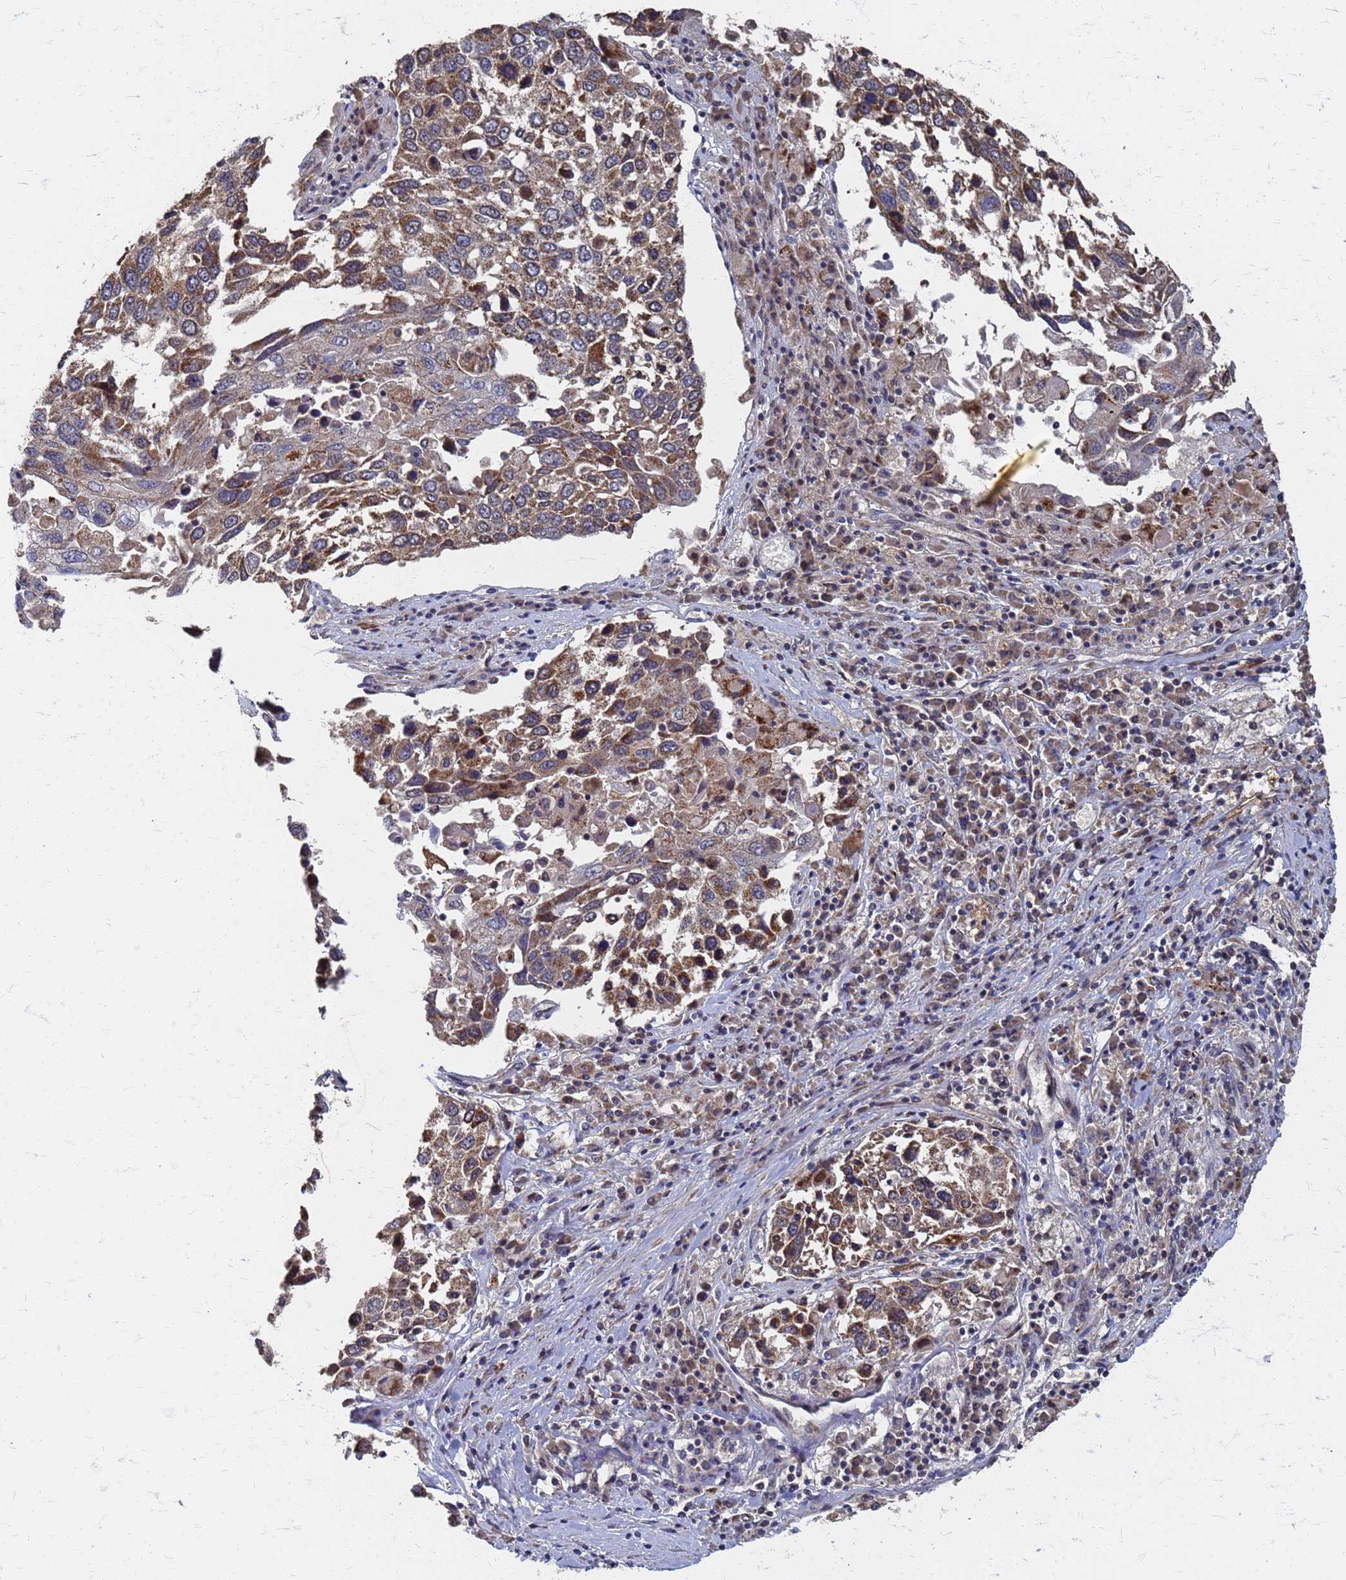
{"staining": {"intensity": "moderate", "quantity": ">75%", "location": "cytoplasmic/membranous"}, "tissue": "lung cancer", "cell_type": "Tumor cells", "image_type": "cancer", "snomed": [{"axis": "morphology", "description": "Squamous cell carcinoma, NOS"}, {"axis": "topography", "description": "Lung"}], "caption": "A medium amount of moderate cytoplasmic/membranous positivity is seen in approximately >75% of tumor cells in lung cancer (squamous cell carcinoma) tissue.", "gene": "ATPAF1", "patient": {"sex": "male", "age": 65}}